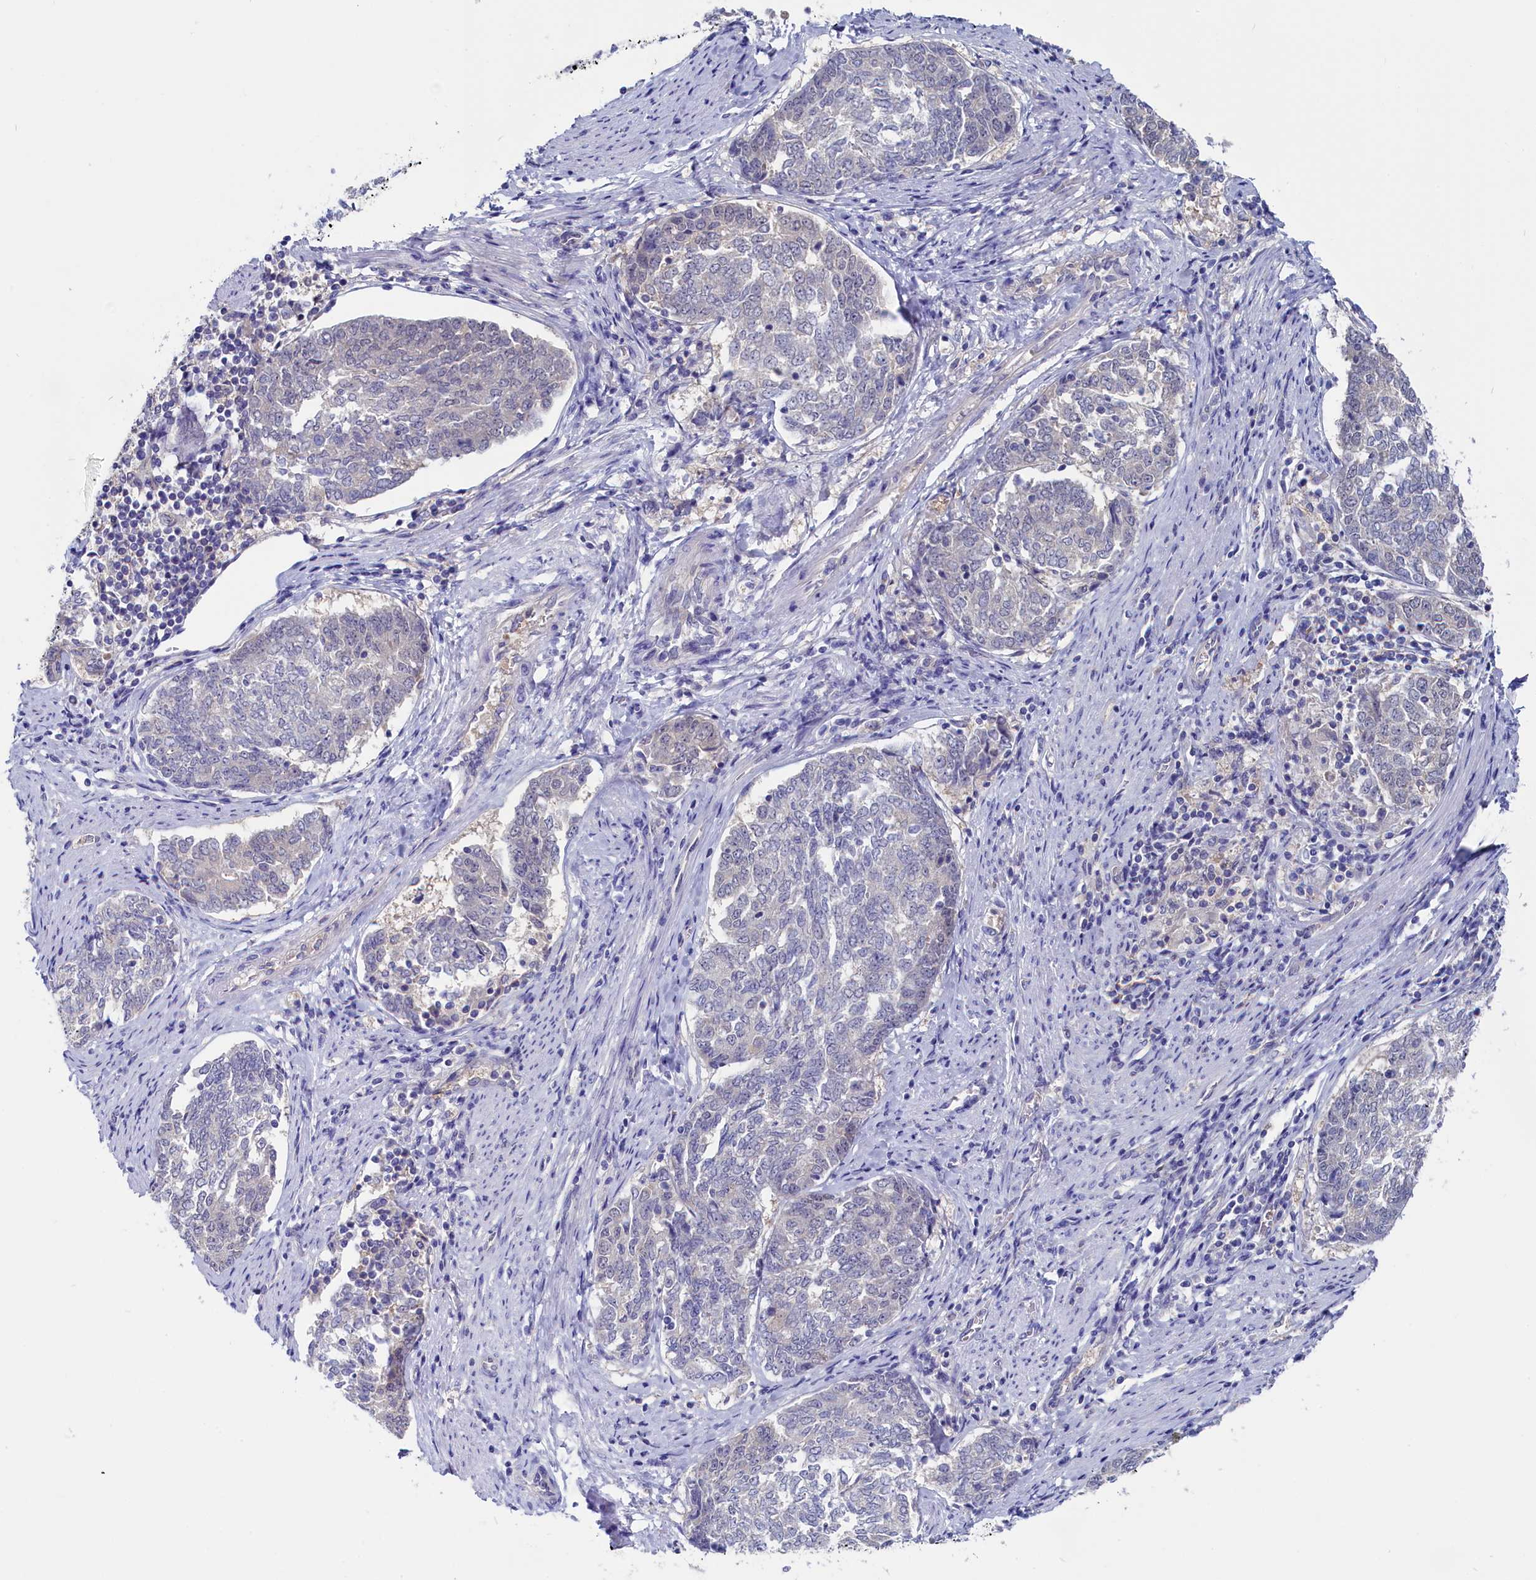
{"staining": {"intensity": "negative", "quantity": "none", "location": "none"}, "tissue": "endometrial cancer", "cell_type": "Tumor cells", "image_type": "cancer", "snomed": [{"axis": "morphology", "description": "Adenocarcinoma, NOS"}, {"axis": "topography", "description": "Endometrium"}], "caption": "Protein analysis of endometrial cancer demonstrates no significant positivity in tumor cells. (DAB immunohistochemistry visualized using brightfield microscopy, high magnification).", "gene": "CIAPIN1", "patient": {"sex": "female", "age": 80}}